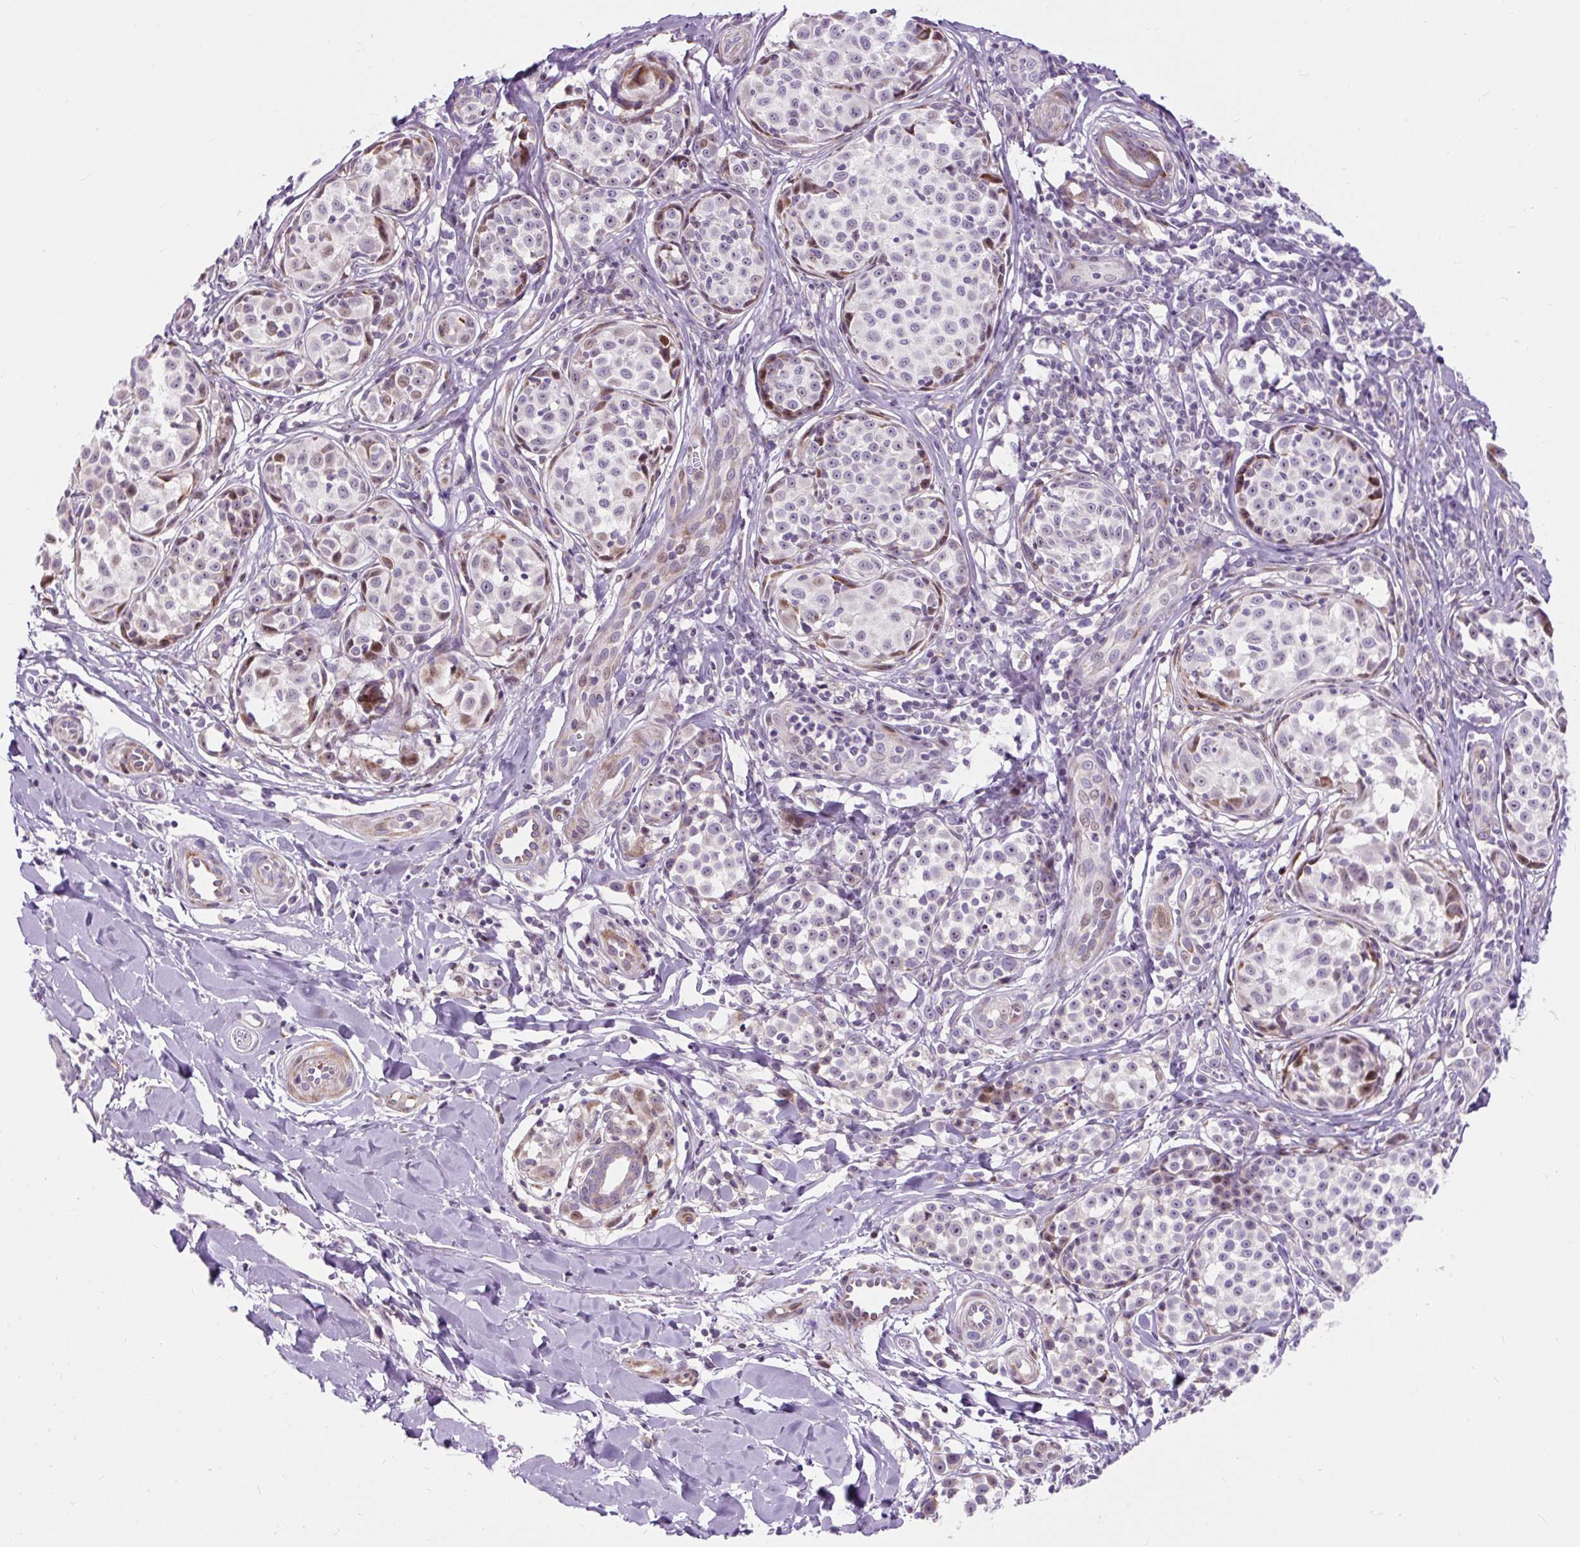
{"staining": {"intensity": "weak", "quantity": "<25%", "location": "nuclear"}, "tissue": "melanoma", "cell_type": "Tumor cells", "image_type": "cancer", "snomed": [{"axis": "morphology", "description": "Malignant melanoma, NOS"}, {"axis": "topography", "description": "Skin"}], "caption": "This micrograph is of melanoma stained with immunohistochemistry (IHC) to label a protein in brown with the nuclei are counter-stained blue. There is no expression in tumor cells.", "gene": "CISD3", "patient": {"sex": "female", "age": 35}}